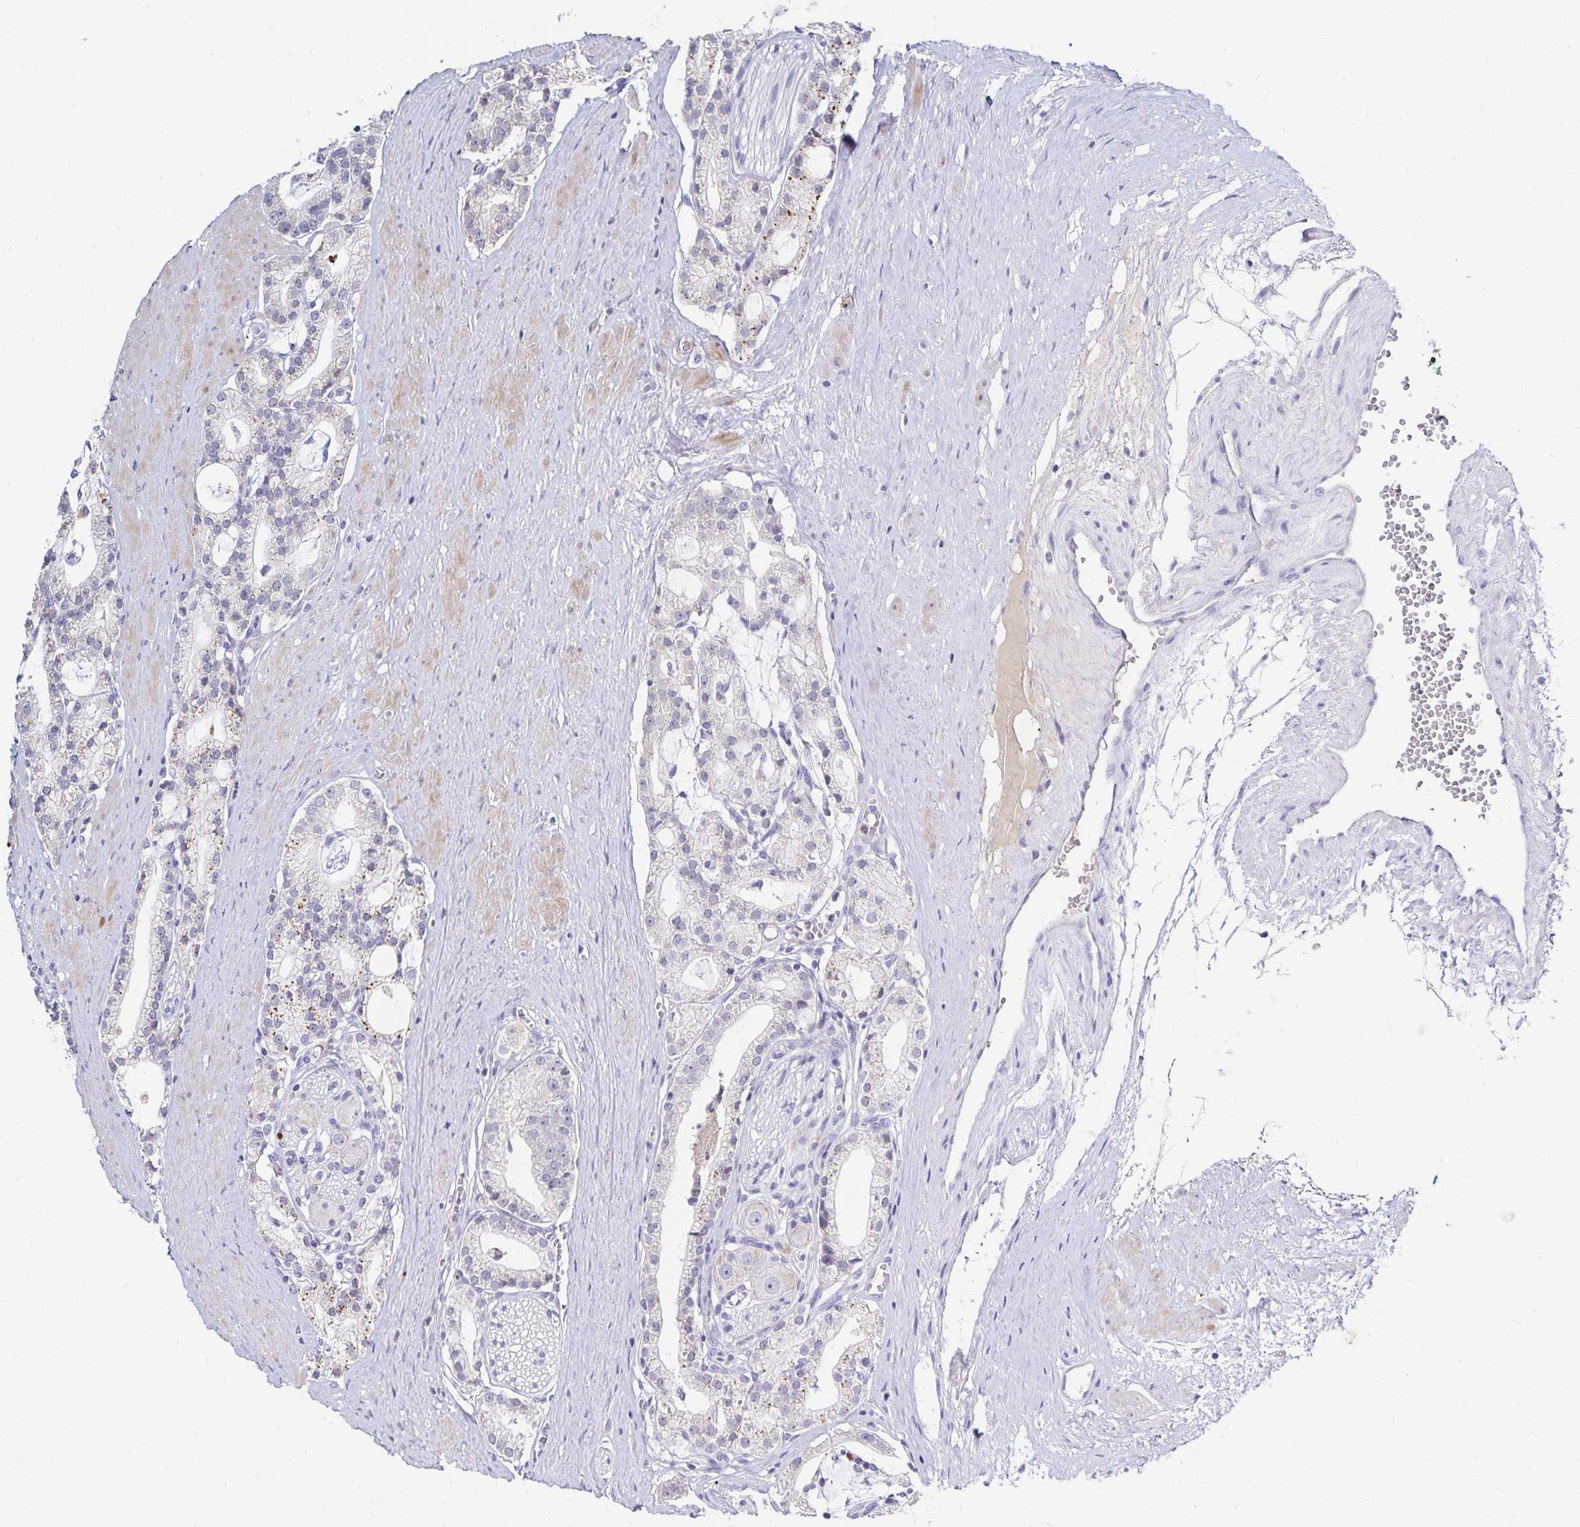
{"staining": {"intensity": "negative", "quantity": "none", "location": "none"}, "tissue": "prostate cancer", "cell_type": "Tumor cells", "image_type": "cancer", "snomed": [{"axis": "morphology", "description": "Adenocarcinoma, High grade"}, {"axis": "topography", "description": "Prostate"}], "caption": "Immunohistochemistry (IHC) histopathology image of human high-grade adenocarcinoma (prostate) stained for a protein (brown), which exhibits no expression in tumor cells.", "gene": "PAX5", "patient": {"sex": "male", "age": 71}}